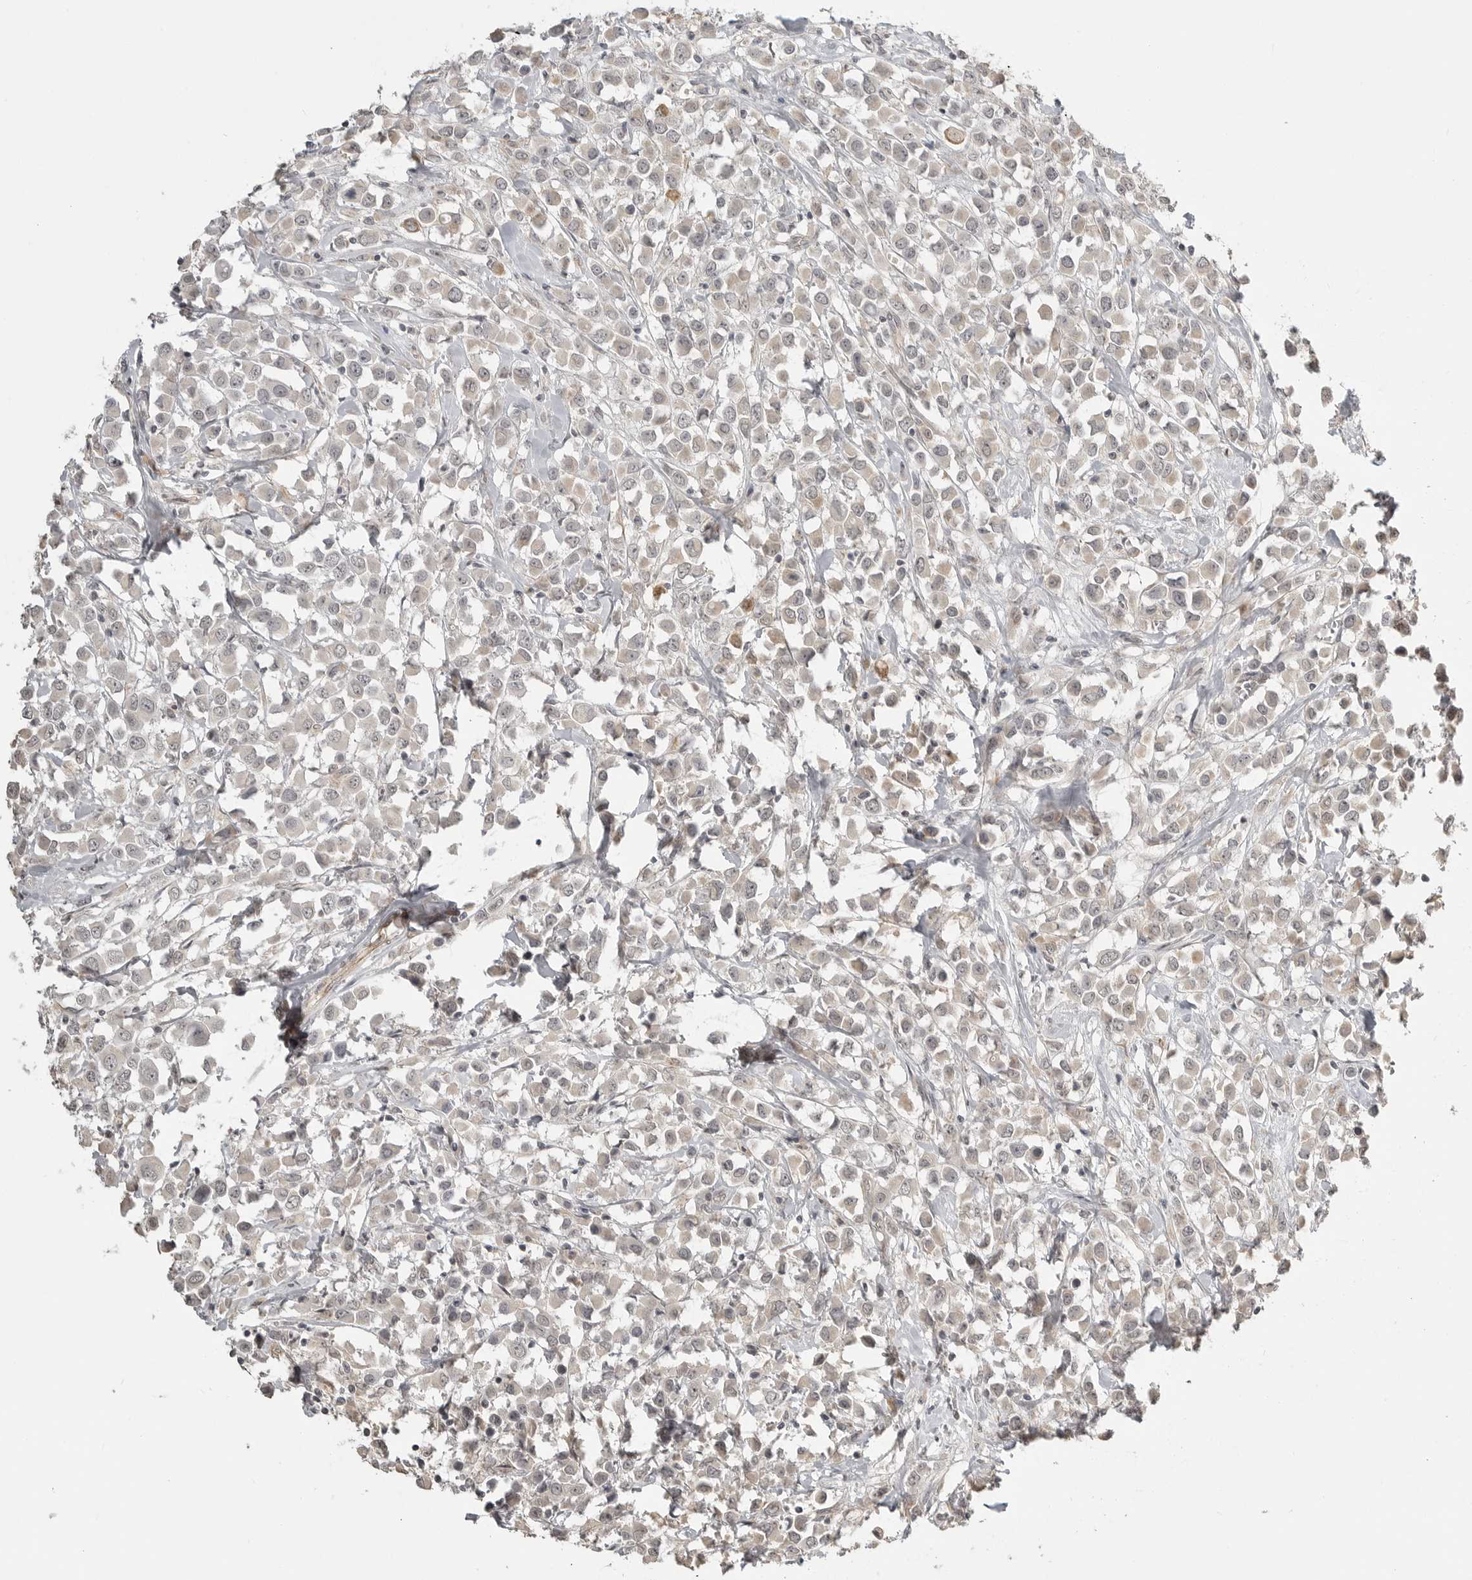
{"staining": {"intensity": "negative", "quantity": "none", "location": "none"}, "tissue": "breast cancer", "cell_type": "Tumor cells", "image_type": "cancer", "snomed": [{"axis": "morphology", "description": "Duct carcinoma"}, {"axis": "topography", "description": "Breast"}], "caption": "A photomicrograph of breast cancer stained for a protein reveals no brown staining in tumor cells.", "gene": "SMG8", "patient": {"sex": "female", "age": 61}}